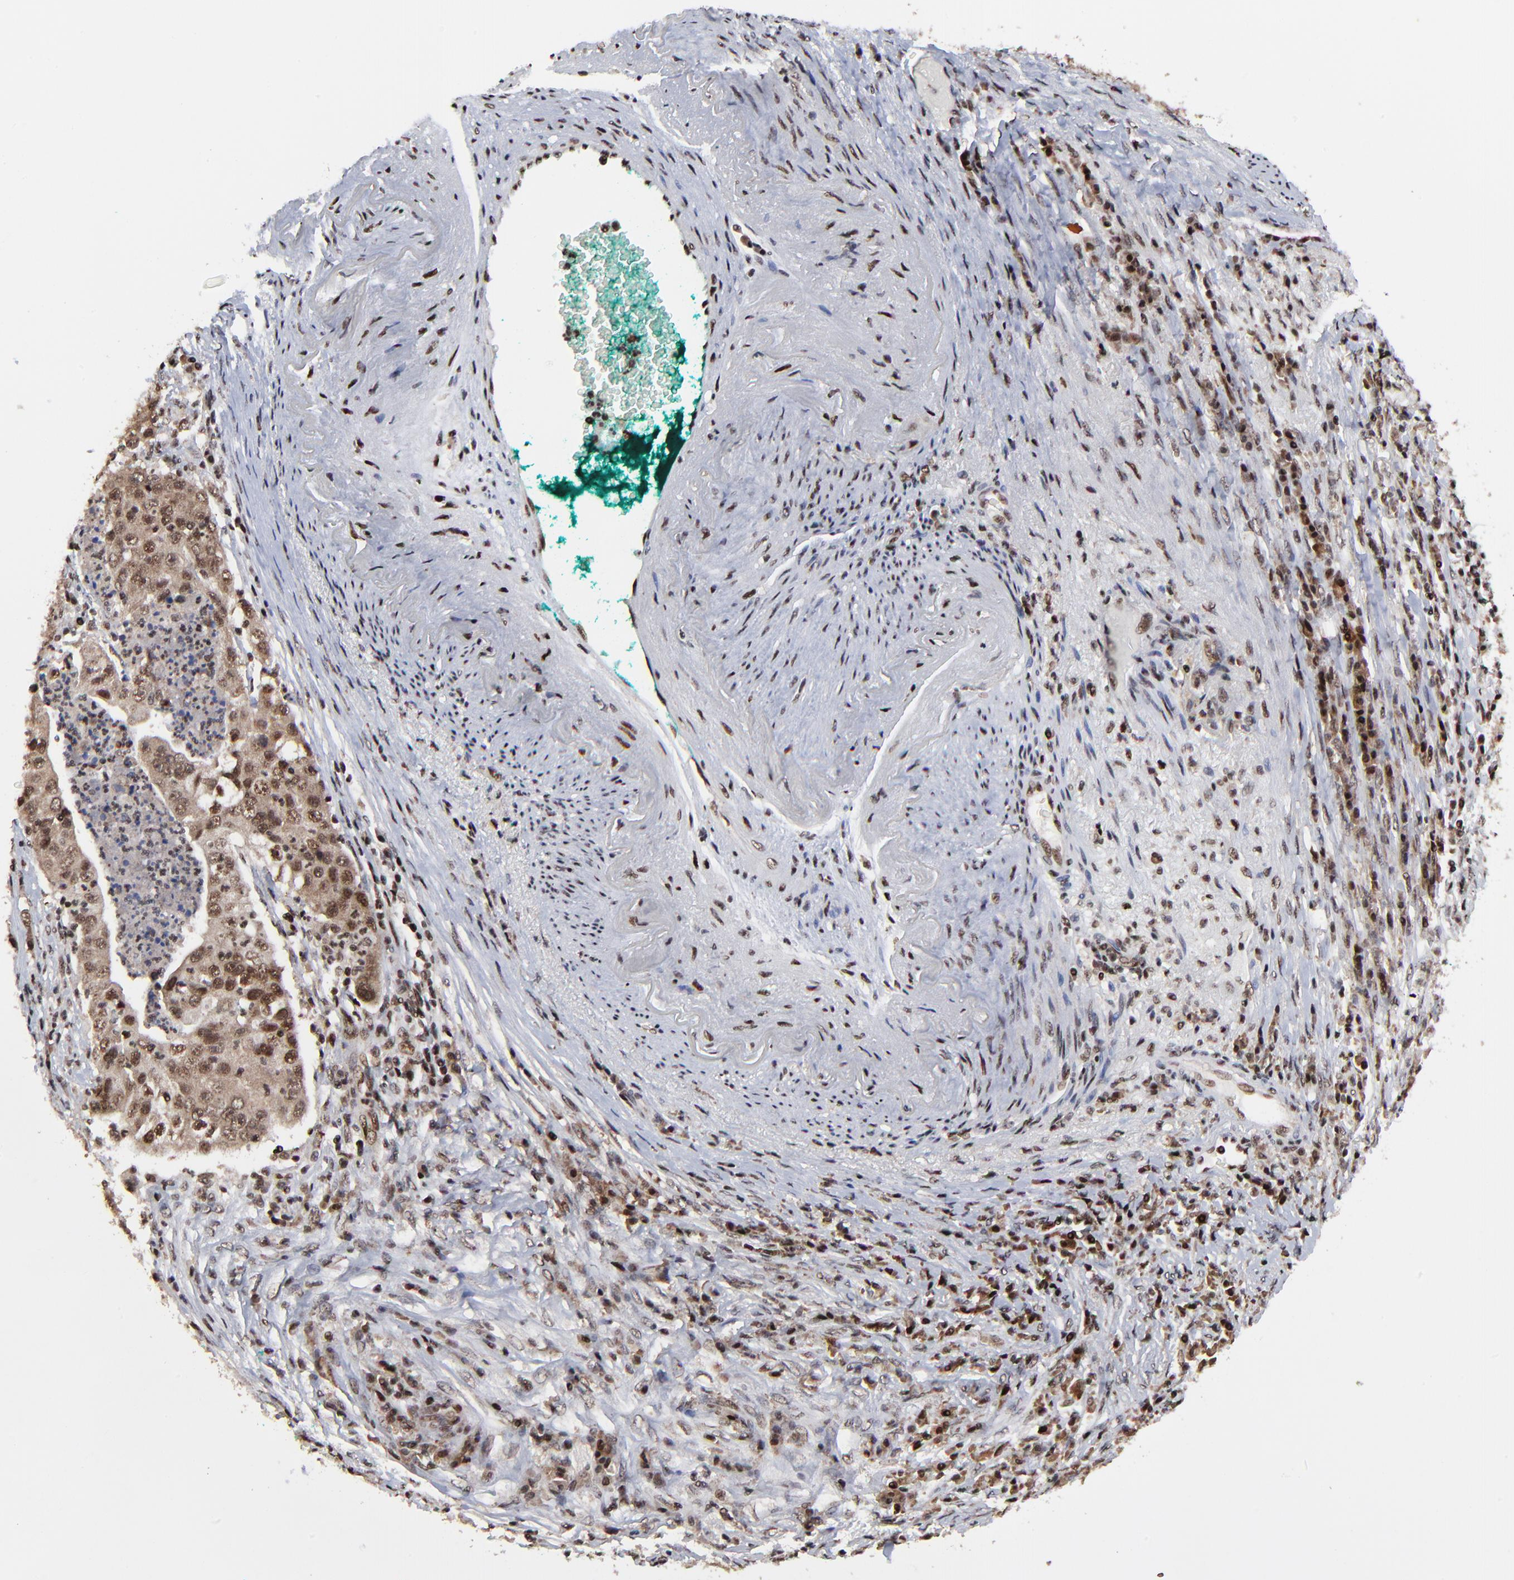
{"staining": {"intensity": "moderate", "quantity": ">75%", "location": "cytoplasmic/membranous,nuclear"}, "tissue": "lung cancer", "cell_type": "Tumor cells", "image_type": "cancer", "snomed": [{"axis": "morphology", "description": "Squamous cell carcinoma, NOS"}, {"axis": "topography", "description": "Lung"}], "caption": "A brown stain labels moderate cytoplasmic/membranous and nuclear expression of a protein in human lung cancer tumor cells.", "gene": "RBM22", "patient": {"sex": "male", "age": 64}}